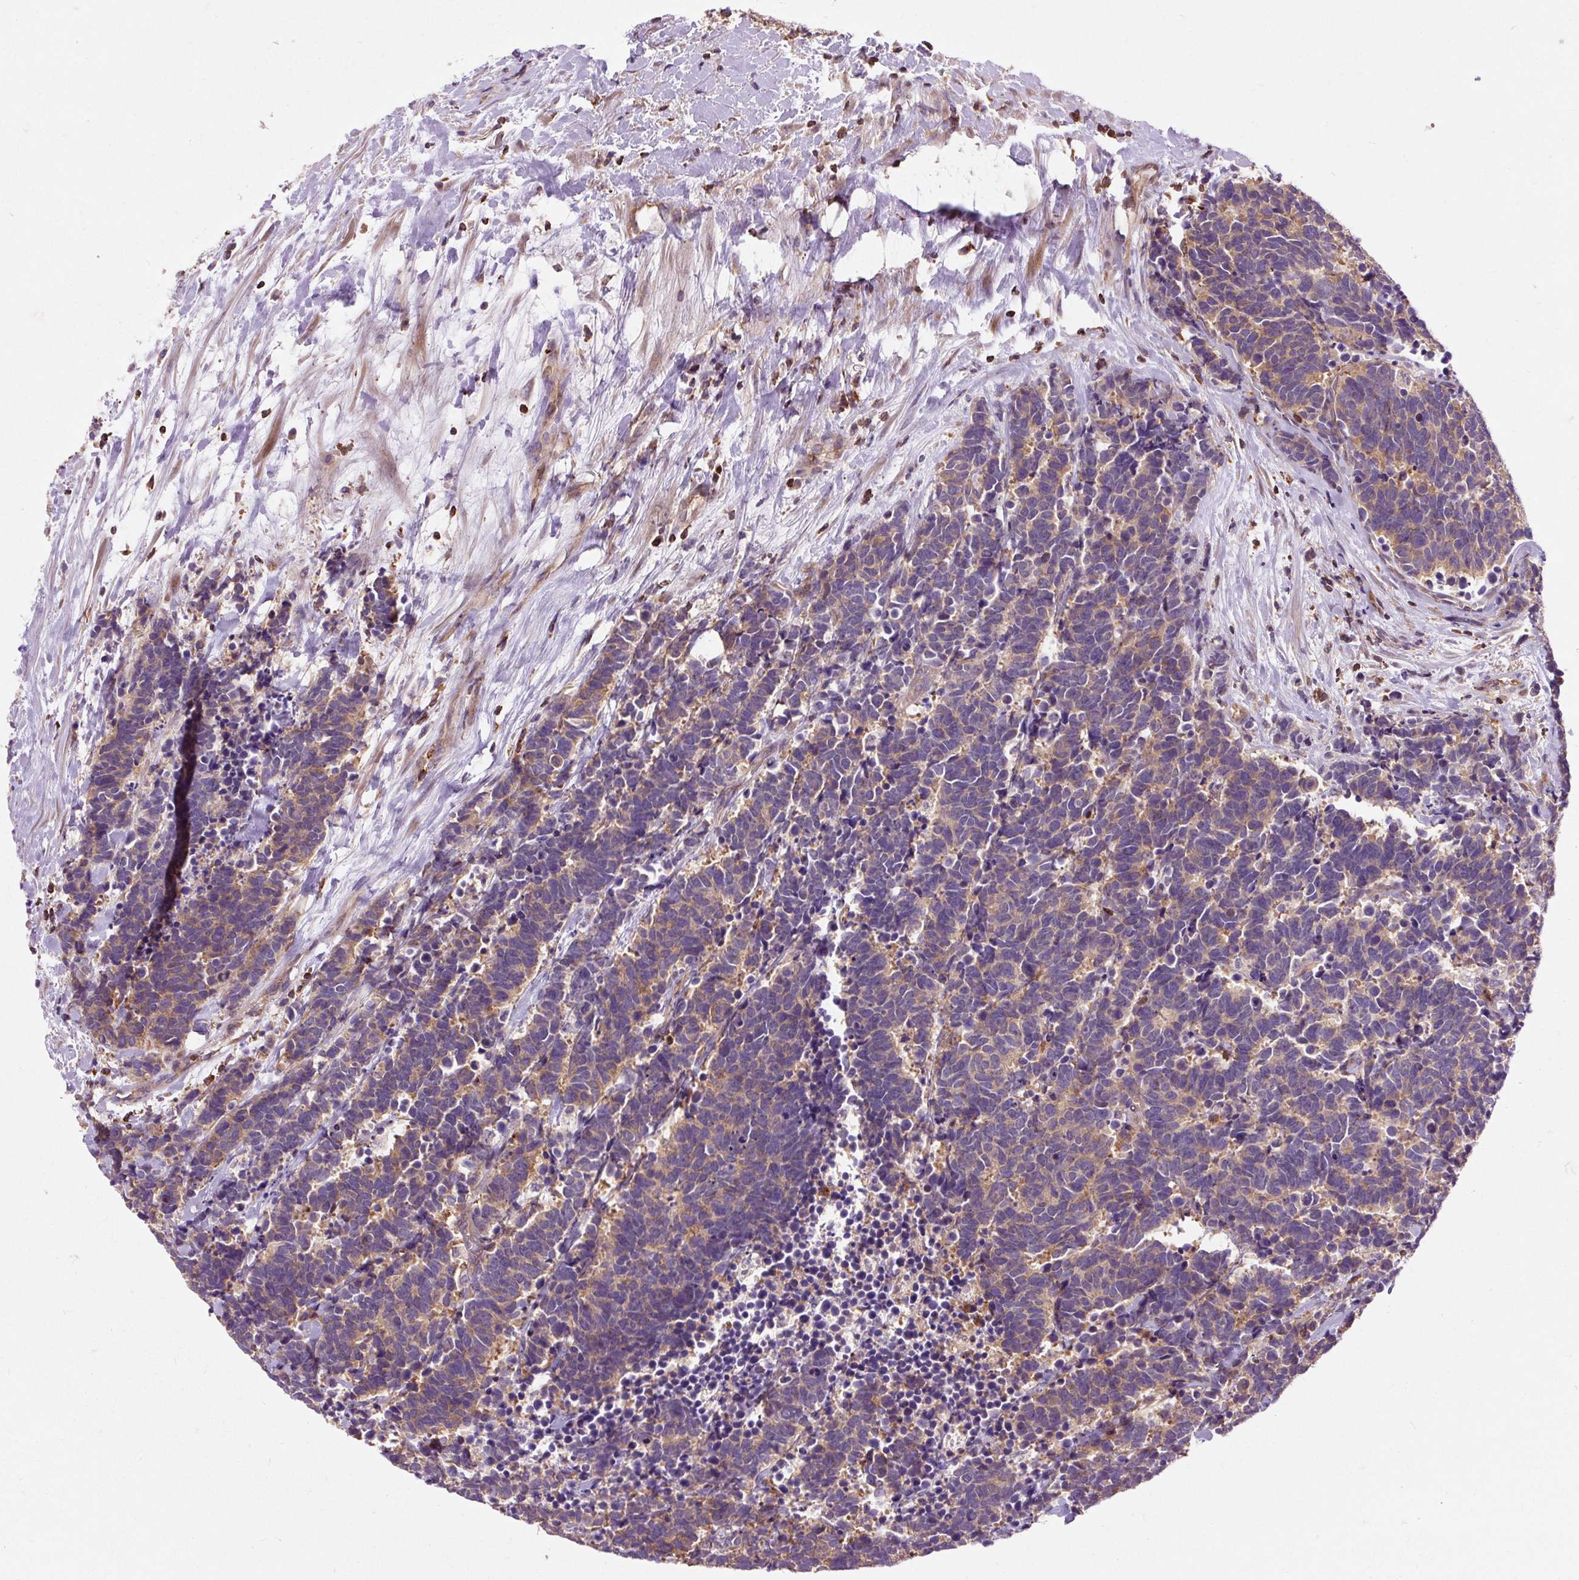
{"staining": {"intensity": "moderate", "quantity": ">75%", "location": "cytoplasmic/membranous"}, "tissue": "carcinoid", "cell_type": "Tumor cells", "image_type": "cancer", "snomed": [{"axis": "morphology", "description": "Carcinoma, NOS"}, {"axis": "morphology", "description": "Carcinoid, malignant, NOS"}, {"axis": "topography", "description": "Prostate"}], "caption": "Carcinoma stained with a brown dye reveals moderate cytoplasmic/membranous positive expression in about >75% of tumor cells.", "gene": "CISD3", "patient": {"sex": "male", "age": 57}}